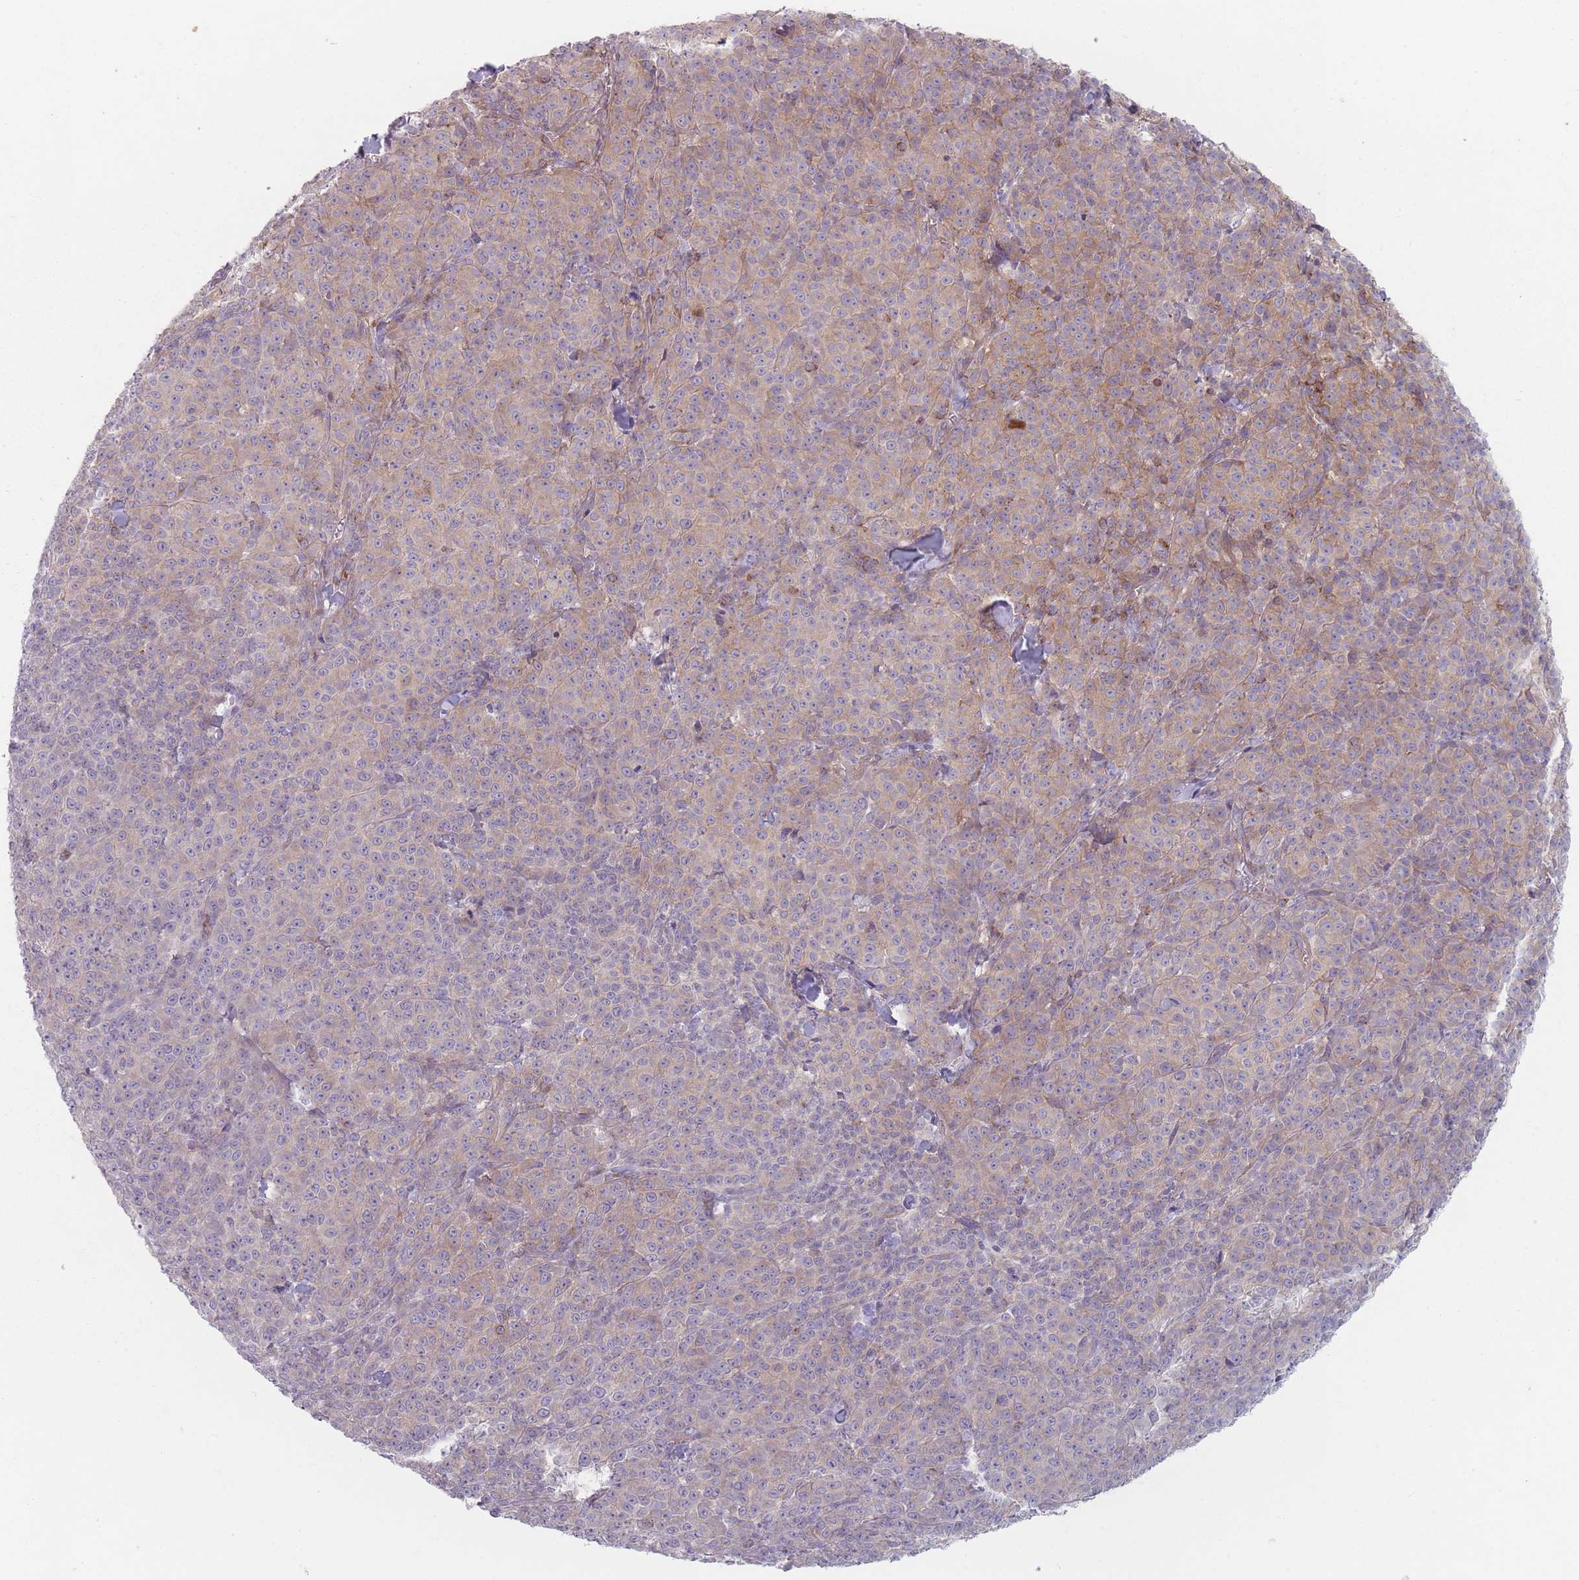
{"staining": {"intensity": "weak", "quantity": "25%-75%", "location": "cytoplasmic/membranous"}, "tissue": "melanoma", "cell_type": "Tumor cells", "image_type": "cancer", "snomed": [{"axis": "morphology", "description": "Normal tissue, NOS"}, {"axis": "morphology", "description": "Malignant melanoma, NOS"}, {"axis": "topography", "description": "Skin"}], "caption": "Protein expression analysis of malignant melanoma shows weak cytoplasmic/membranous expression in about 25%-75% of tumor cells.", "gene": "HSBP1L1", "patient": {"sex": "female", "age": 34}}